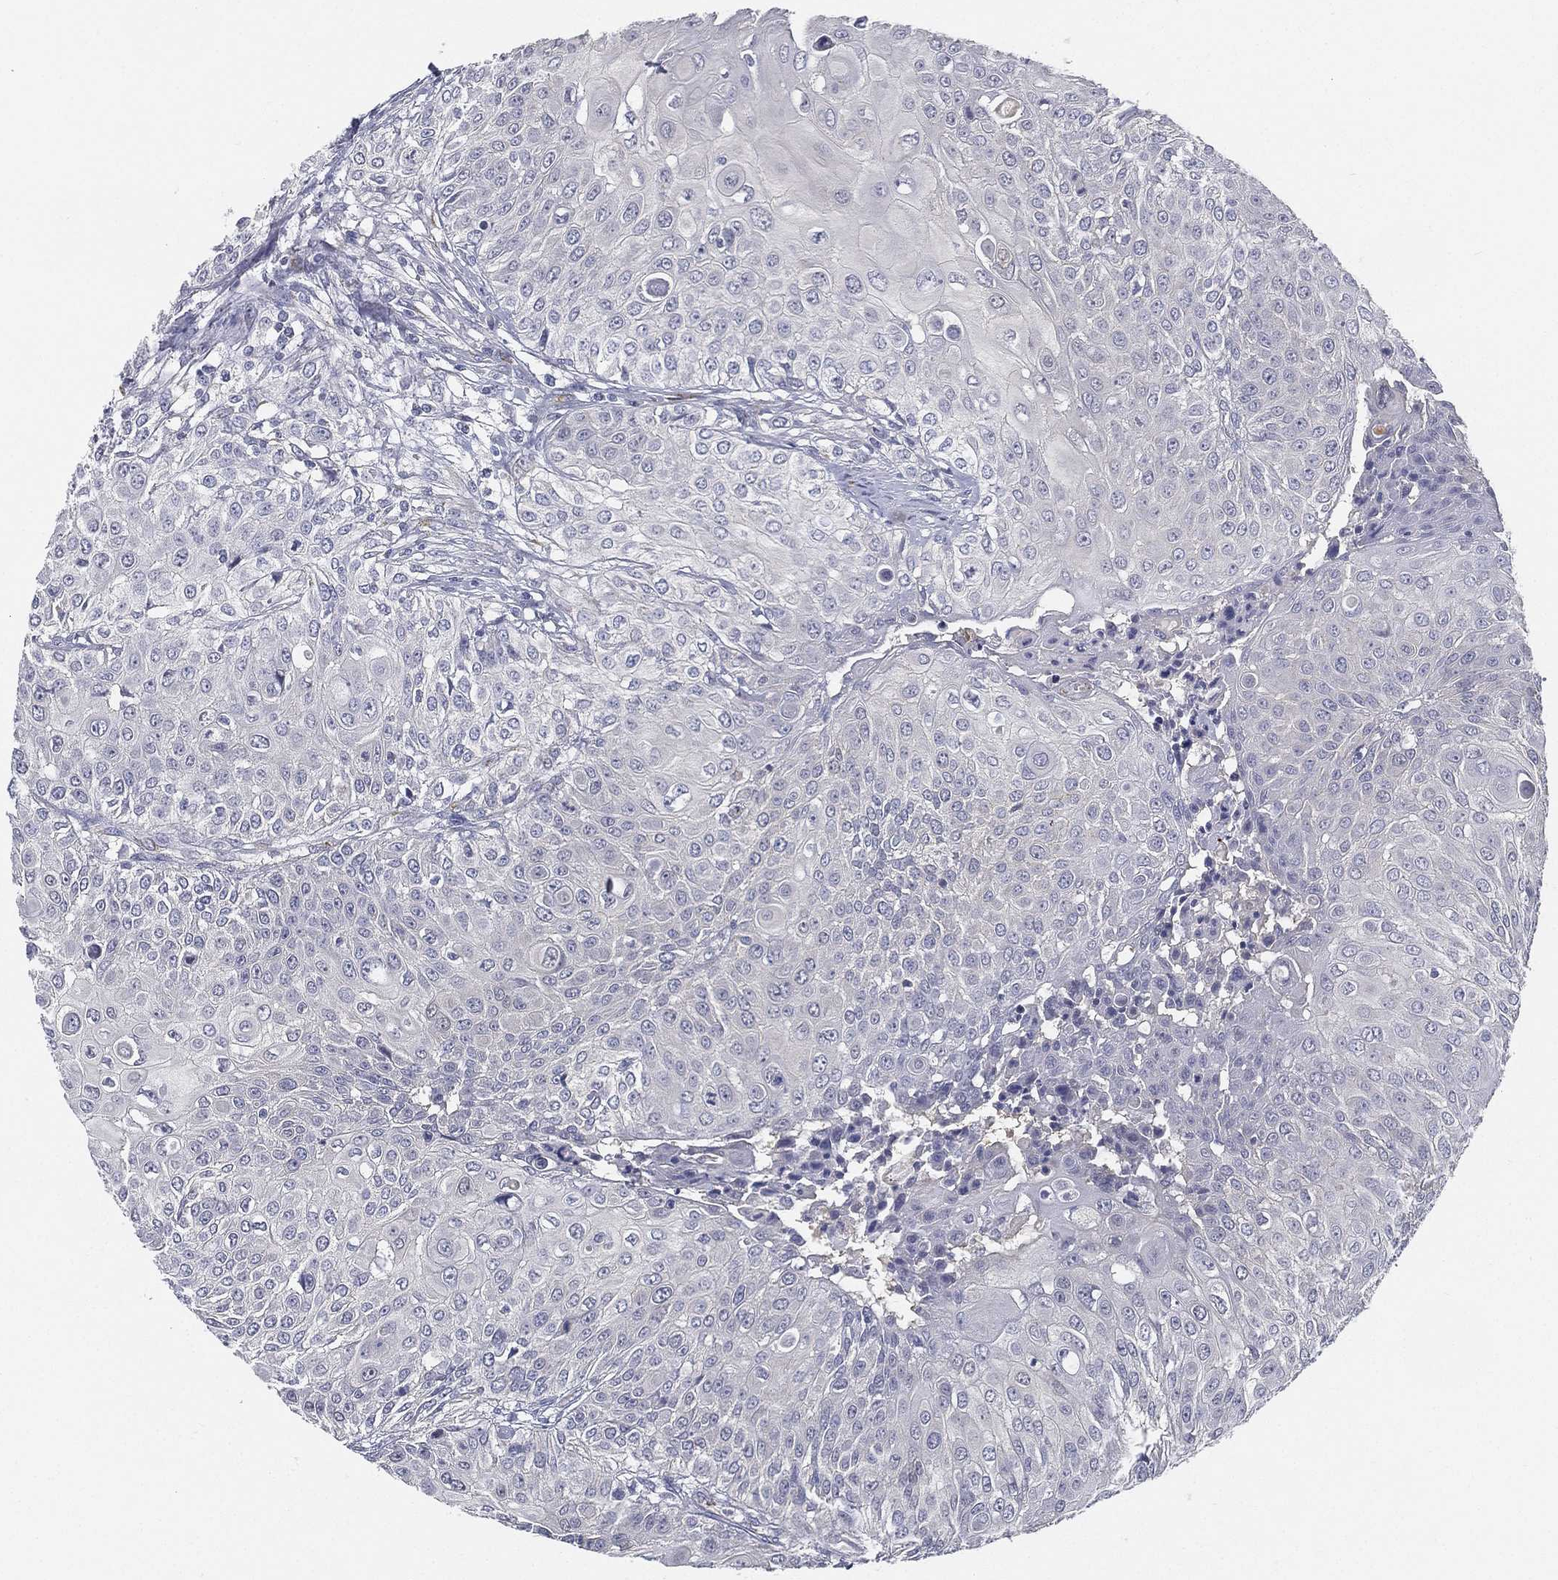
{"staining": {"intensity": "negative", "quantity": "none", "location": "none"}, "tissue": "urothelial cancer", "cell_type": "Tumor cells", "image_type": "cancer", "snomed": [{"axis": "morphology", "description": "Urothelial carcinoma, High grade"}, {"axis": "topography", "description": "Urinary bladder"}], "caption": "Immunohistochemistry micrograph of neoplastic tissue: urothelial cancer stained with DAB (3,3'-diaminobenzidine) shows no significant protein positivity in tumor cells. Nuclei are stained in blue.", "gene": "C5orf46", "patient": {"sex": "female", "age": 79}}